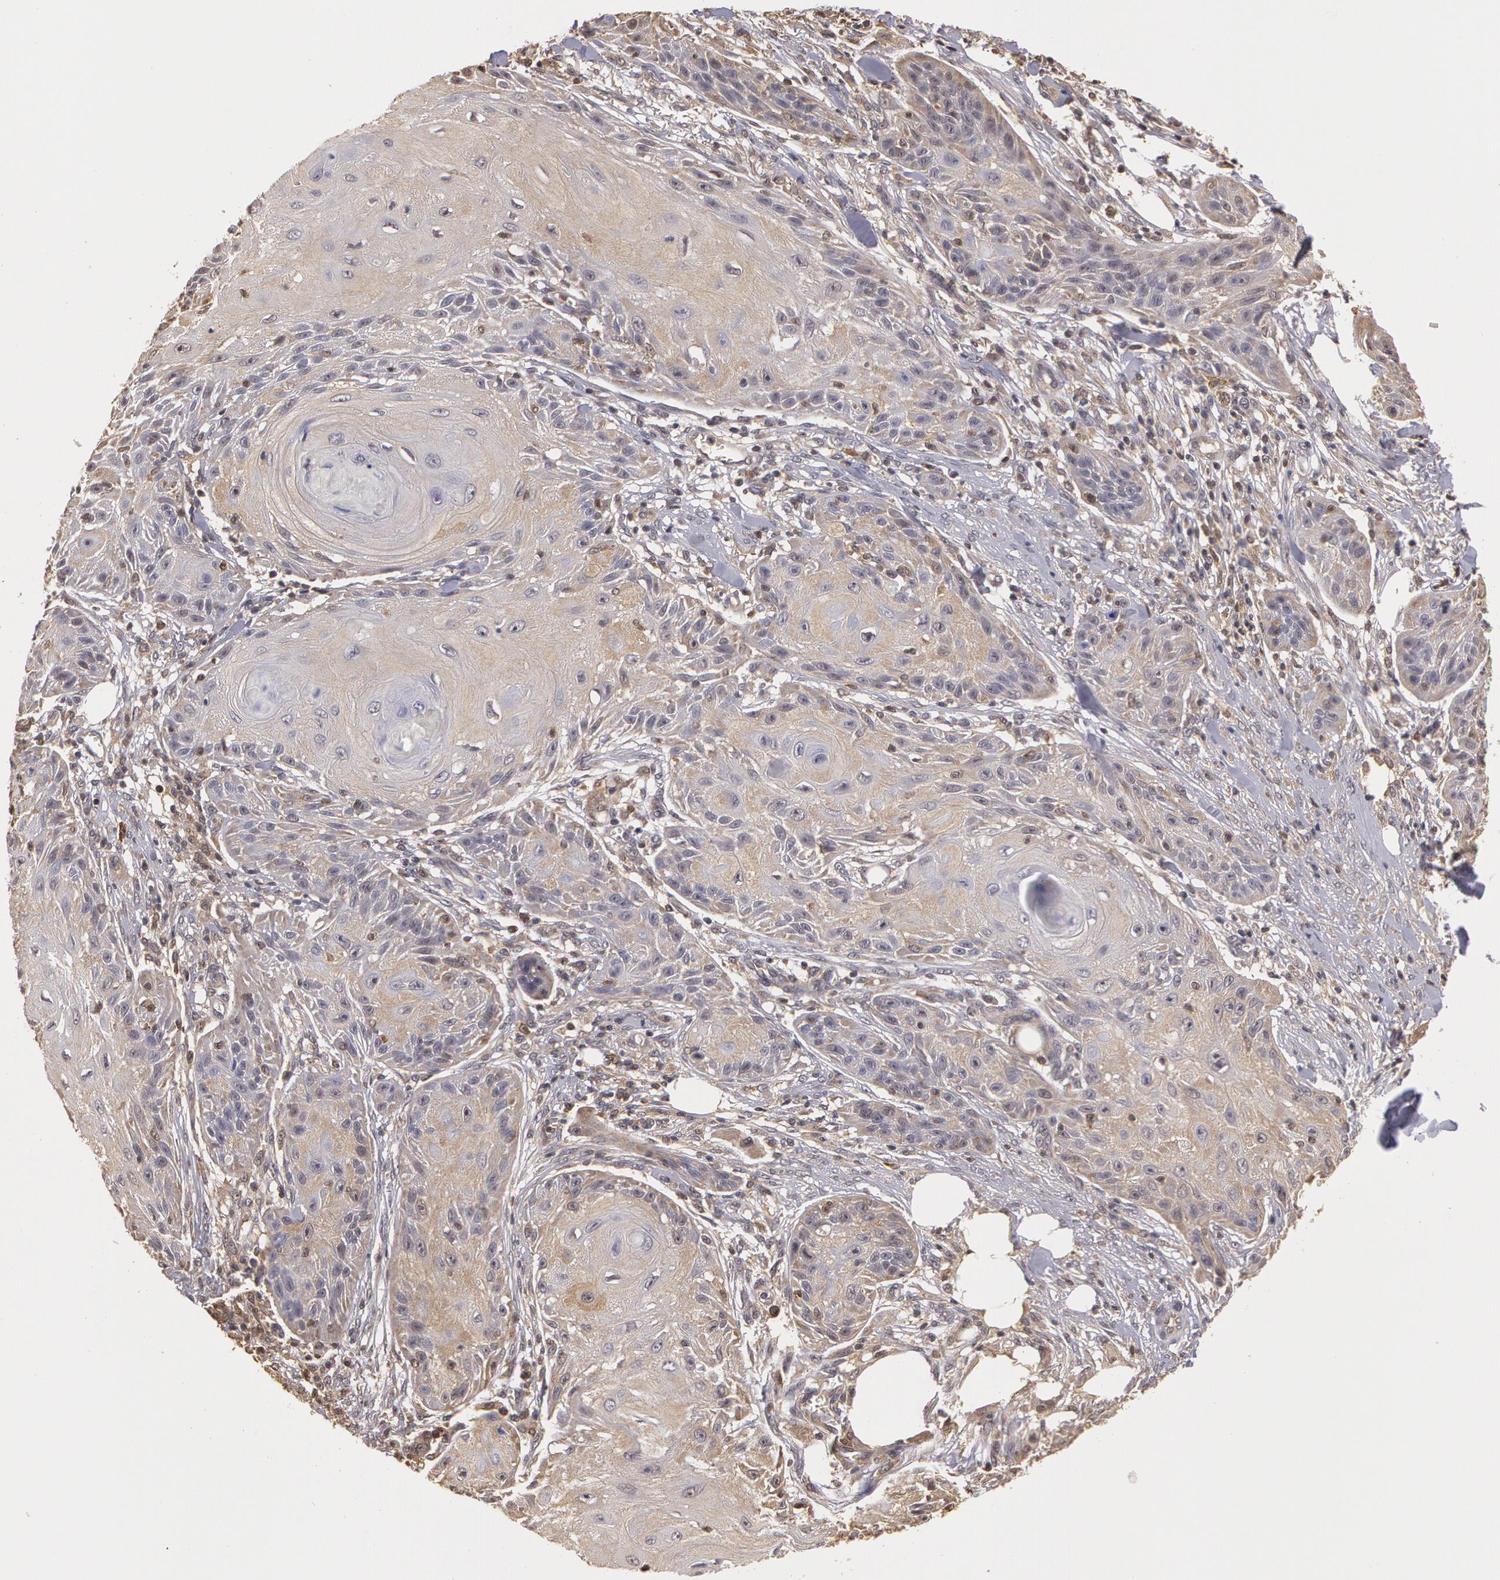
{"staining": {"intensity": "negative", "quantity": "none", "location": "none"}, "tissue": "skin cancer", "cell_type": "Tumor cells", "image_type": "cancer", "snomed": [{"axis": "morphology", "description": "Squamous cell carcinoma, NOS"}, {"axis": "topography", "description": "Skin"}], "caption": "This is a histopathology image of immunohistochemistry staining of squamous cell carcinoma (skin), which shows no expression in tumor cells.", "gene": "AHSA1", "patient": {"sex": "female", "age": 88}}